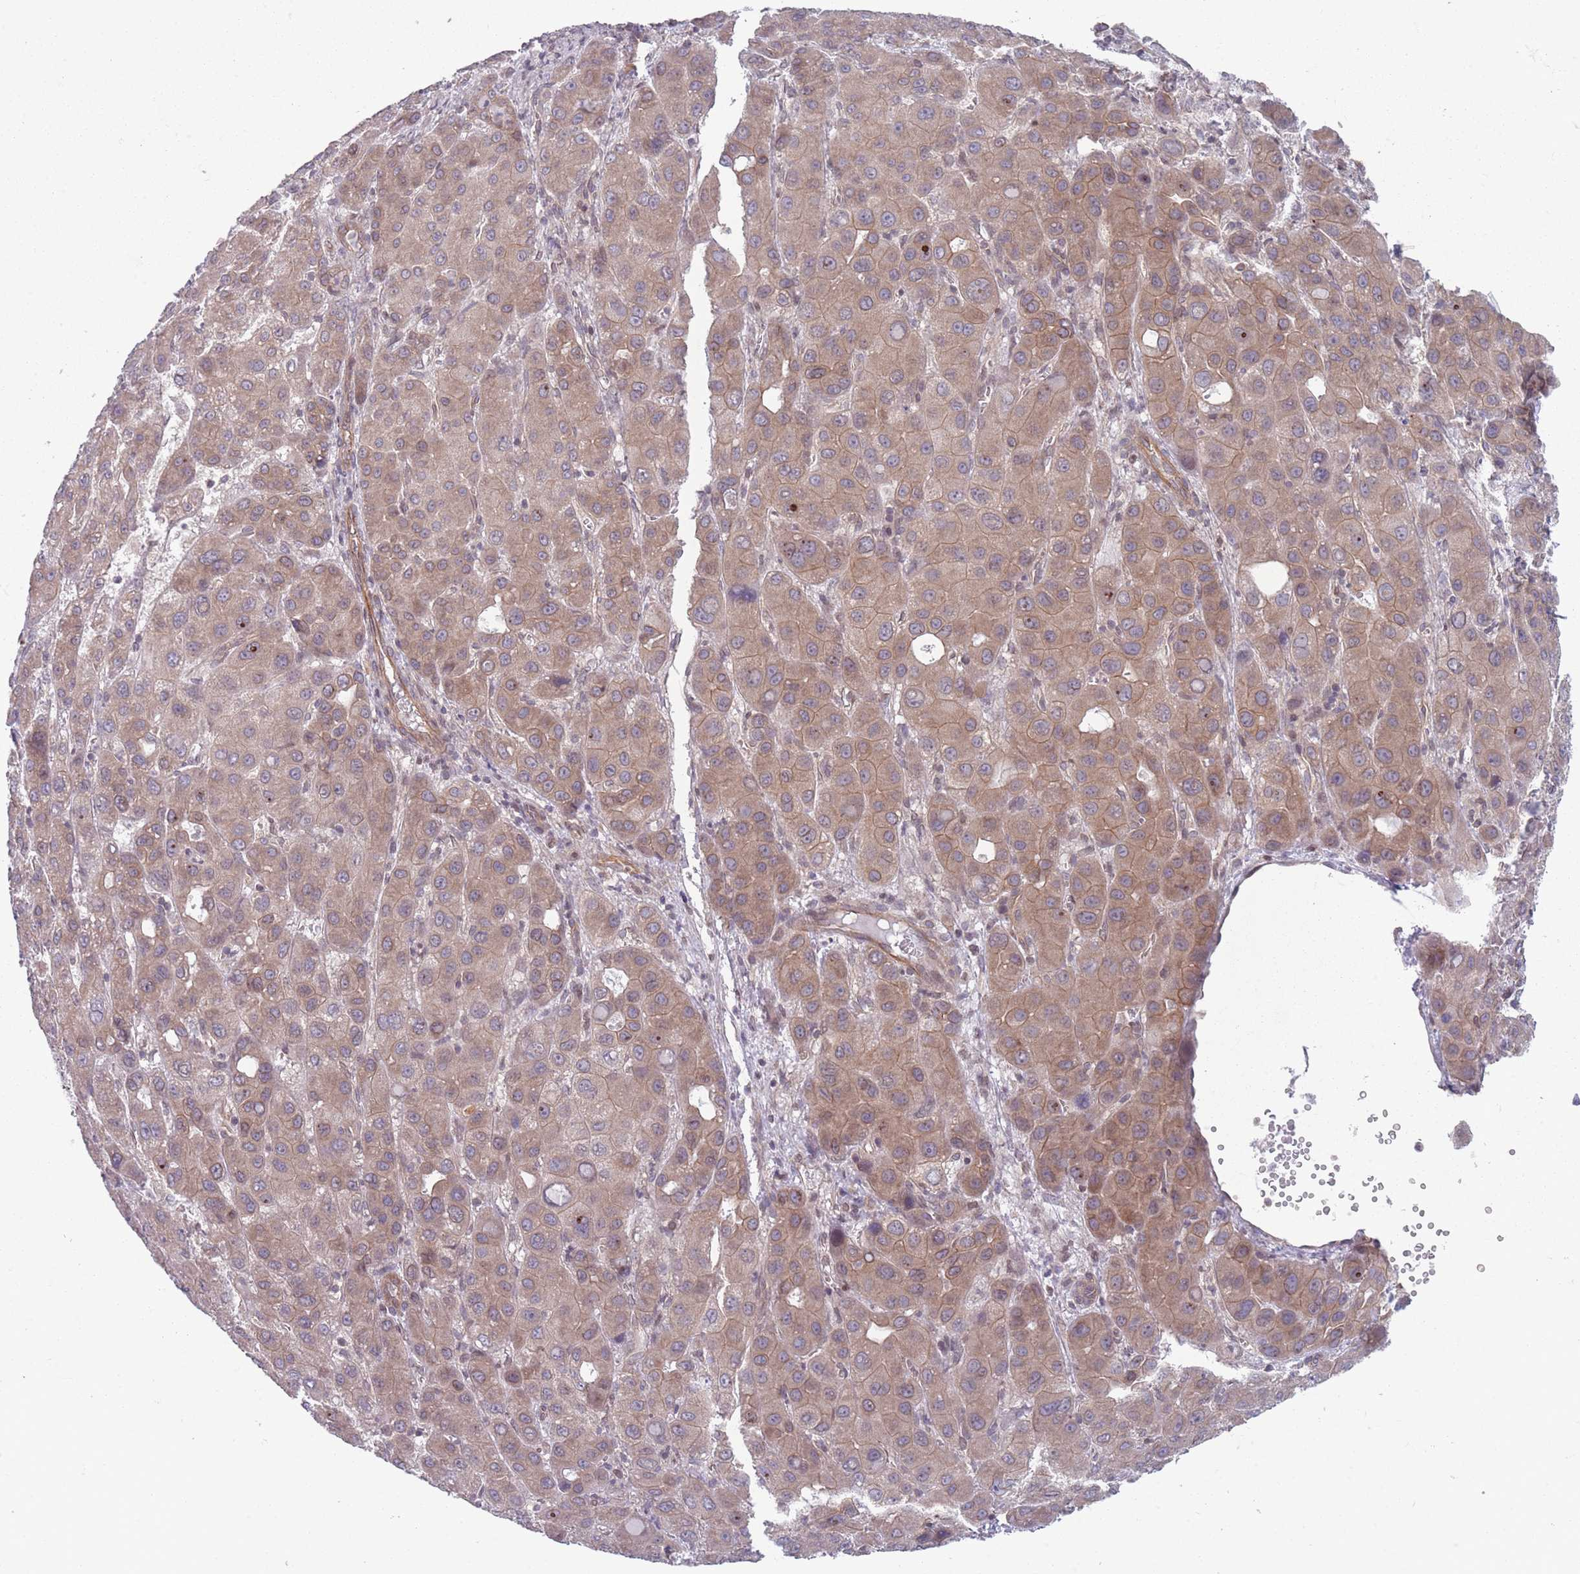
{"staining": {"intensity": "moderate", "quantity": ">75%", "location": "cytoplasmic/membranous"}, "tissue": "liver cancer", "cell_type": "Tumor cells", "image_type": "cancer", "snomed": [{"axis": "morphology", "description": "Carcinoma, Hepatocellular, NOS"}, {"axis": "topography", "description": "Liver"}], "caption": "Brown immunohistochemical staining in hepatocellular carcinoma (liver) reveals moderate cytoplasmic/membranous expression in about >75% of tumor cells.", "gene": "VRK2", "patient": {"sex": "male", "age": 55}}